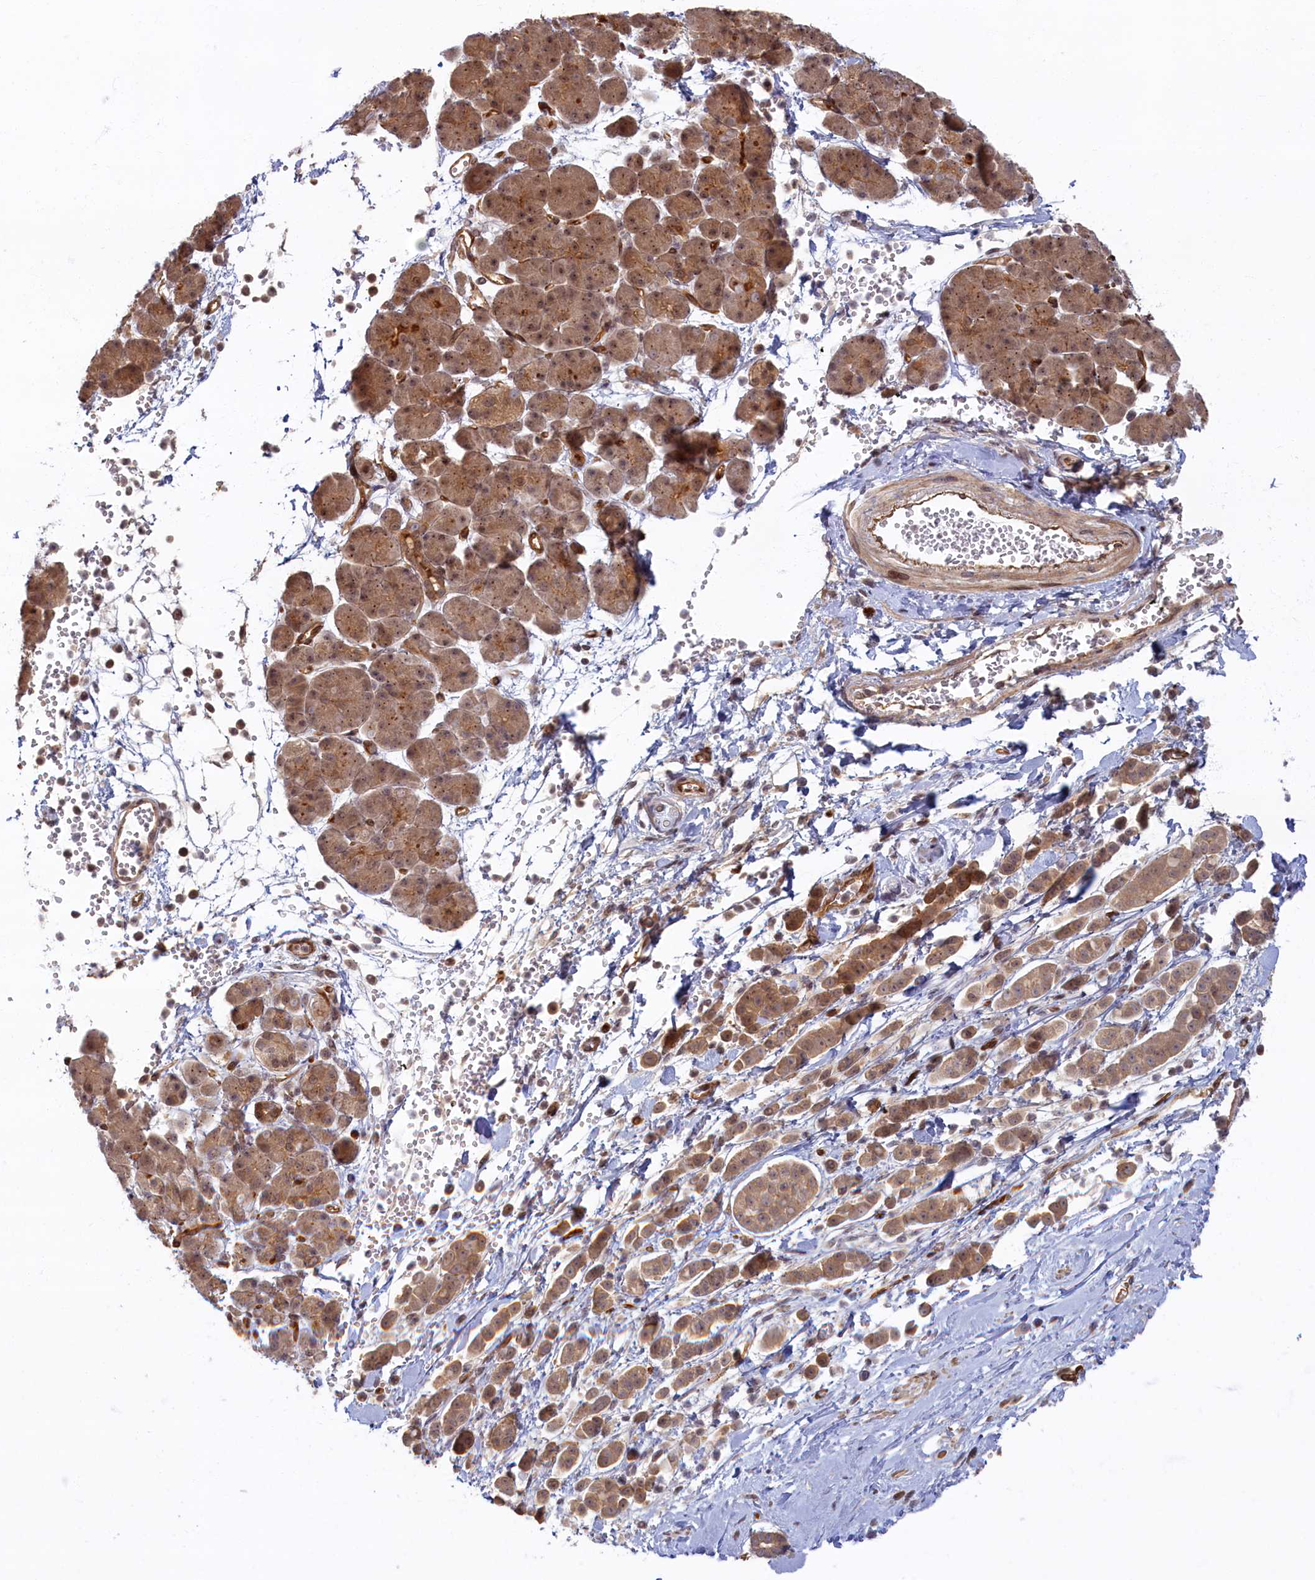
{"staining": {"intensity": "moderate", "quantity": ">75%", "location": "cytoplasmic/membranous"}, "tissue": "pancreatic cancer", "cell_type": "Tumor cells", "image_type": "cancer", "snomed": [{"axis": "morphology", "description": "Normal tissue, NOS"}, {"axis": "morphology", "description": "Adenocarcinoma, NOS"}, {"axis": "topography", "description": "Pancreas"}], "caption": "Moderate cytoplasmic/membranous positivity is appreciated in approximately >75% of tumor cells in pancreatic adenocarcinoma. (Brightfield microscopy of DAB IHC at high magnification).", "gene": "SNRK", "patient": {"sex": "female", "age": 64}}